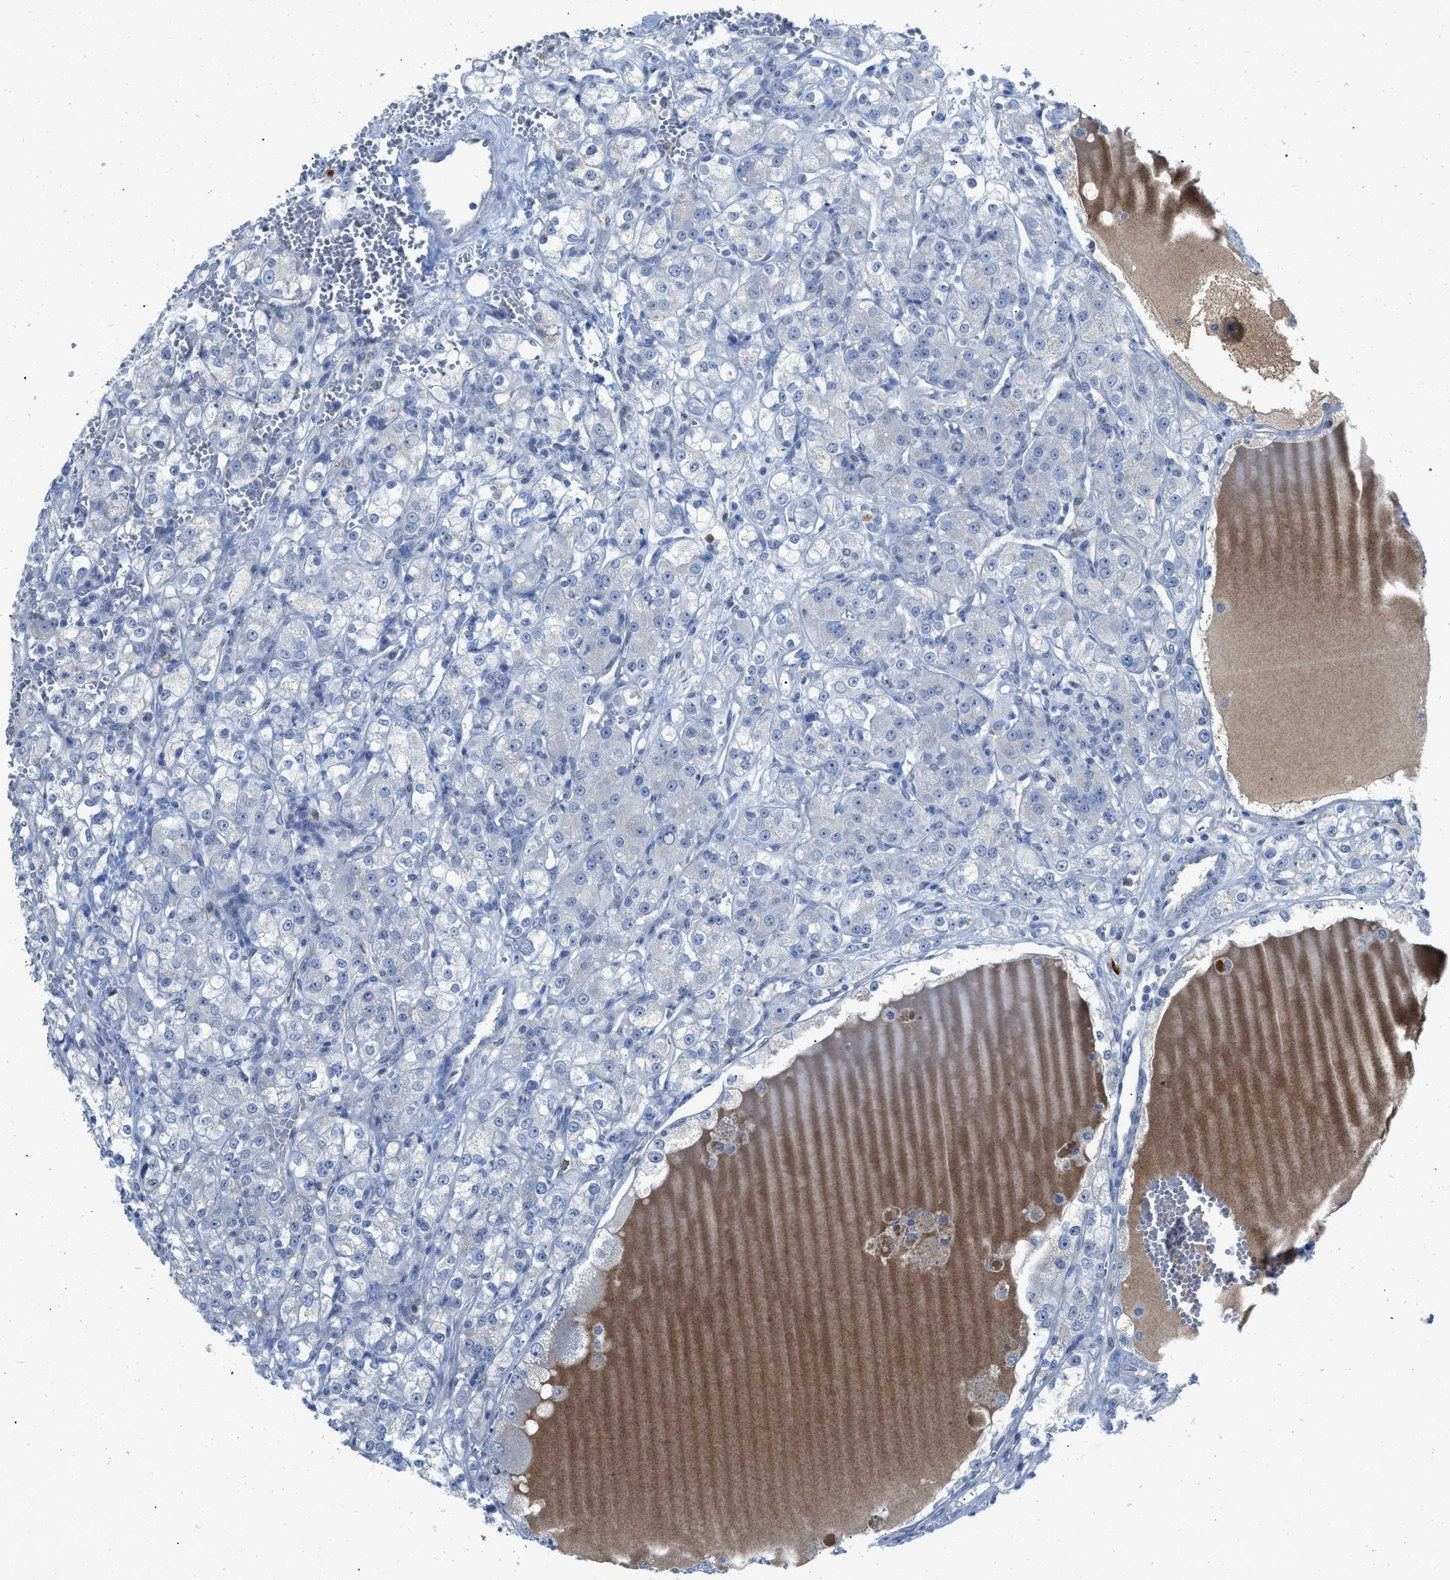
{"staining": {"intensity": "negative", "quantity": "none", "location": "none"}, "tissue": "renal cancer", "cell_type": "Tumor cells", "image_type": "cancer", "snomed": [{"axis": "morphology", "description": "Normal tissue, NOS"}, {"axis": "morphology", "description": "Adenocarcinoma, NOS"}, {"axis": "topography", "description": "Kidney"}], "caption": "A high-resolution image shows immunohistochemistry staining of adenocarcinoma (renal), which reveals no significant staining in tumor cells. Nuclei are stained in blue.", "gene": "HPX", "patient": {"sex": "male", "age": 61}}